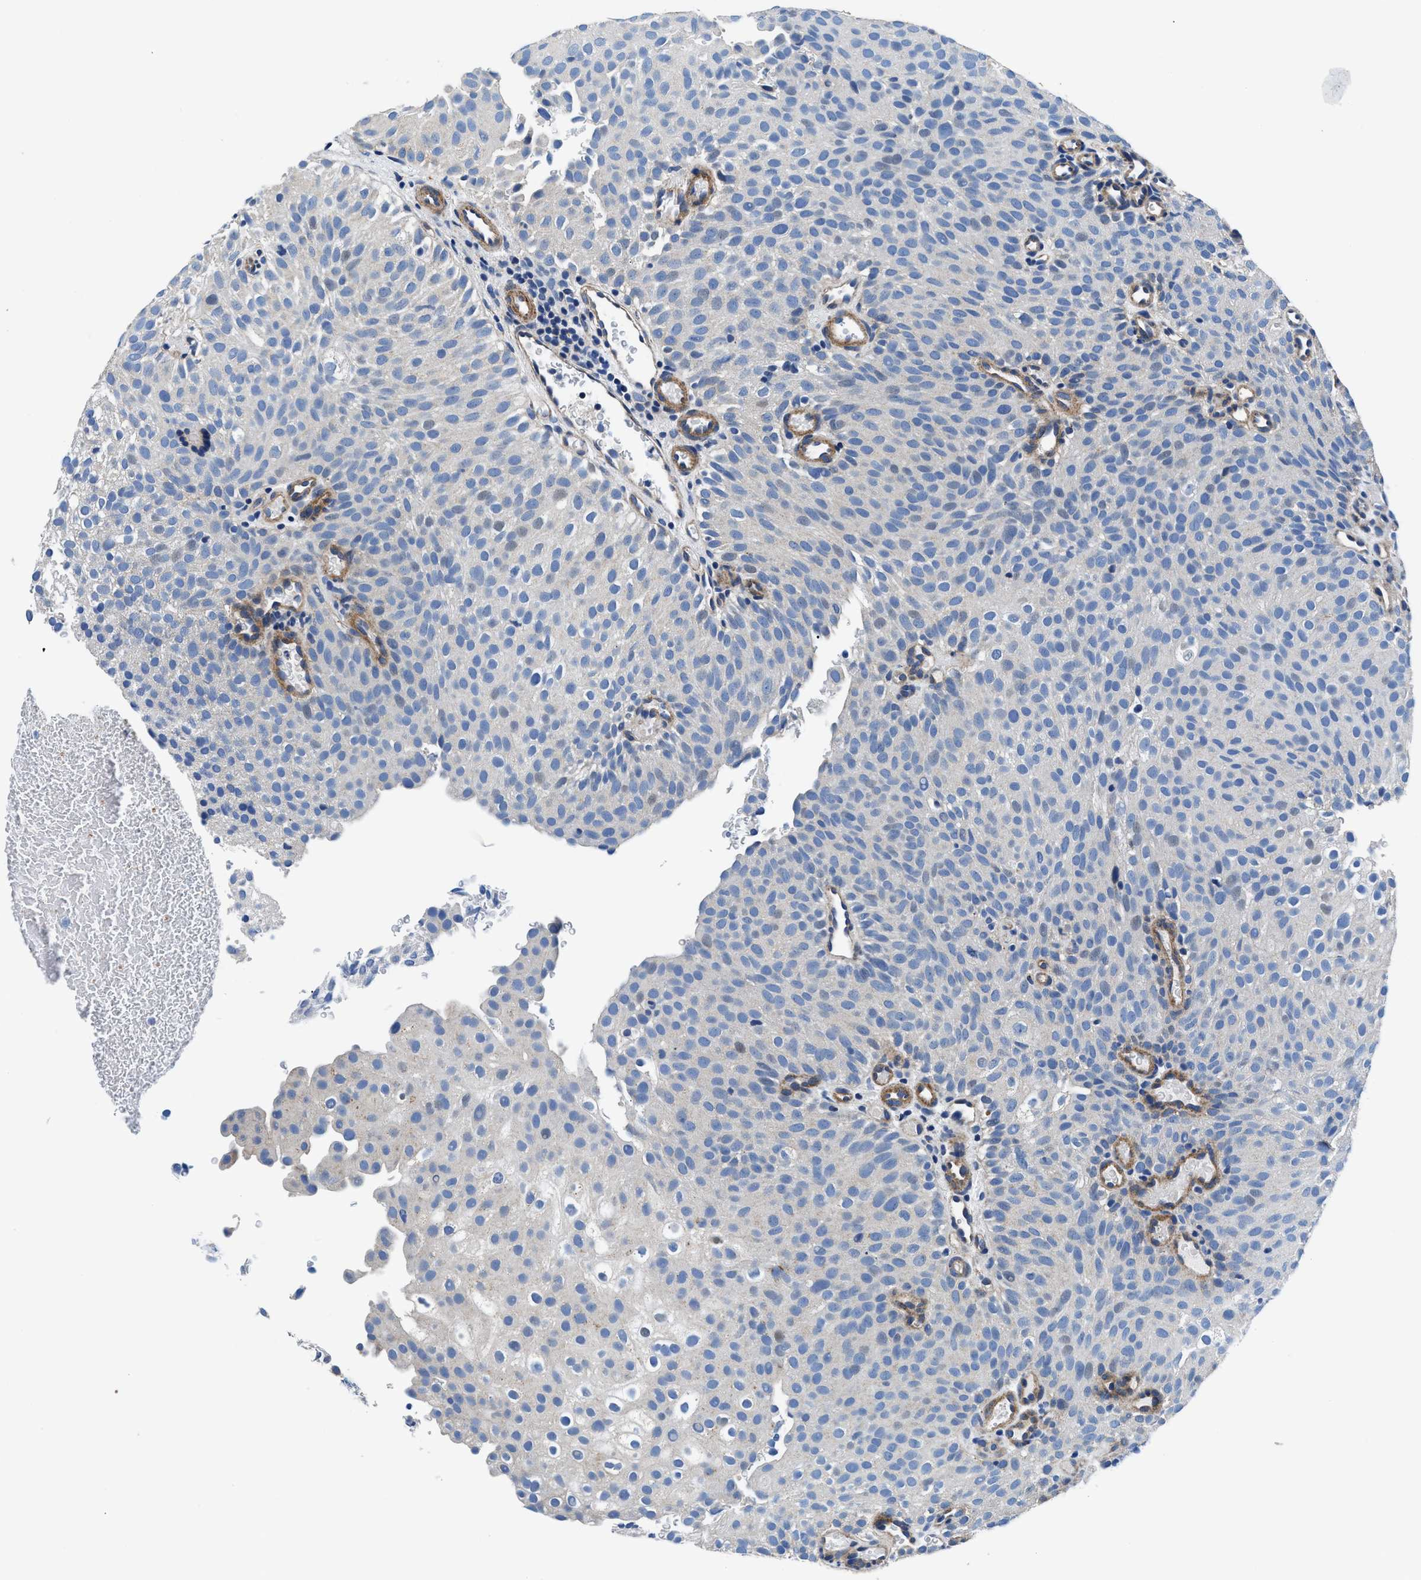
{"staining": {"intensity": "negative", "quantity": "none", "location": "none"}, "tissue": "urothelial cancer", "cell_type": "Tumor cells", "image_type": "cancer", "snomed": [{"axis": "morphology", "description": "Urothelial carcinoma, Low grade"}, {"axis": "topography", "description": "Urinary bladder"}], "caption": "Low-grade urothelial carcinoma was stained to show a protein in brown. There is no significant expression in tumor cells. (Brightfield microscopy of DAB (3,3'-diaminobenzidine) immunohistochemistry (IHC) at high magnification).", "gene": "DAG1", "patient": {"sex": "male", "age": 78}}